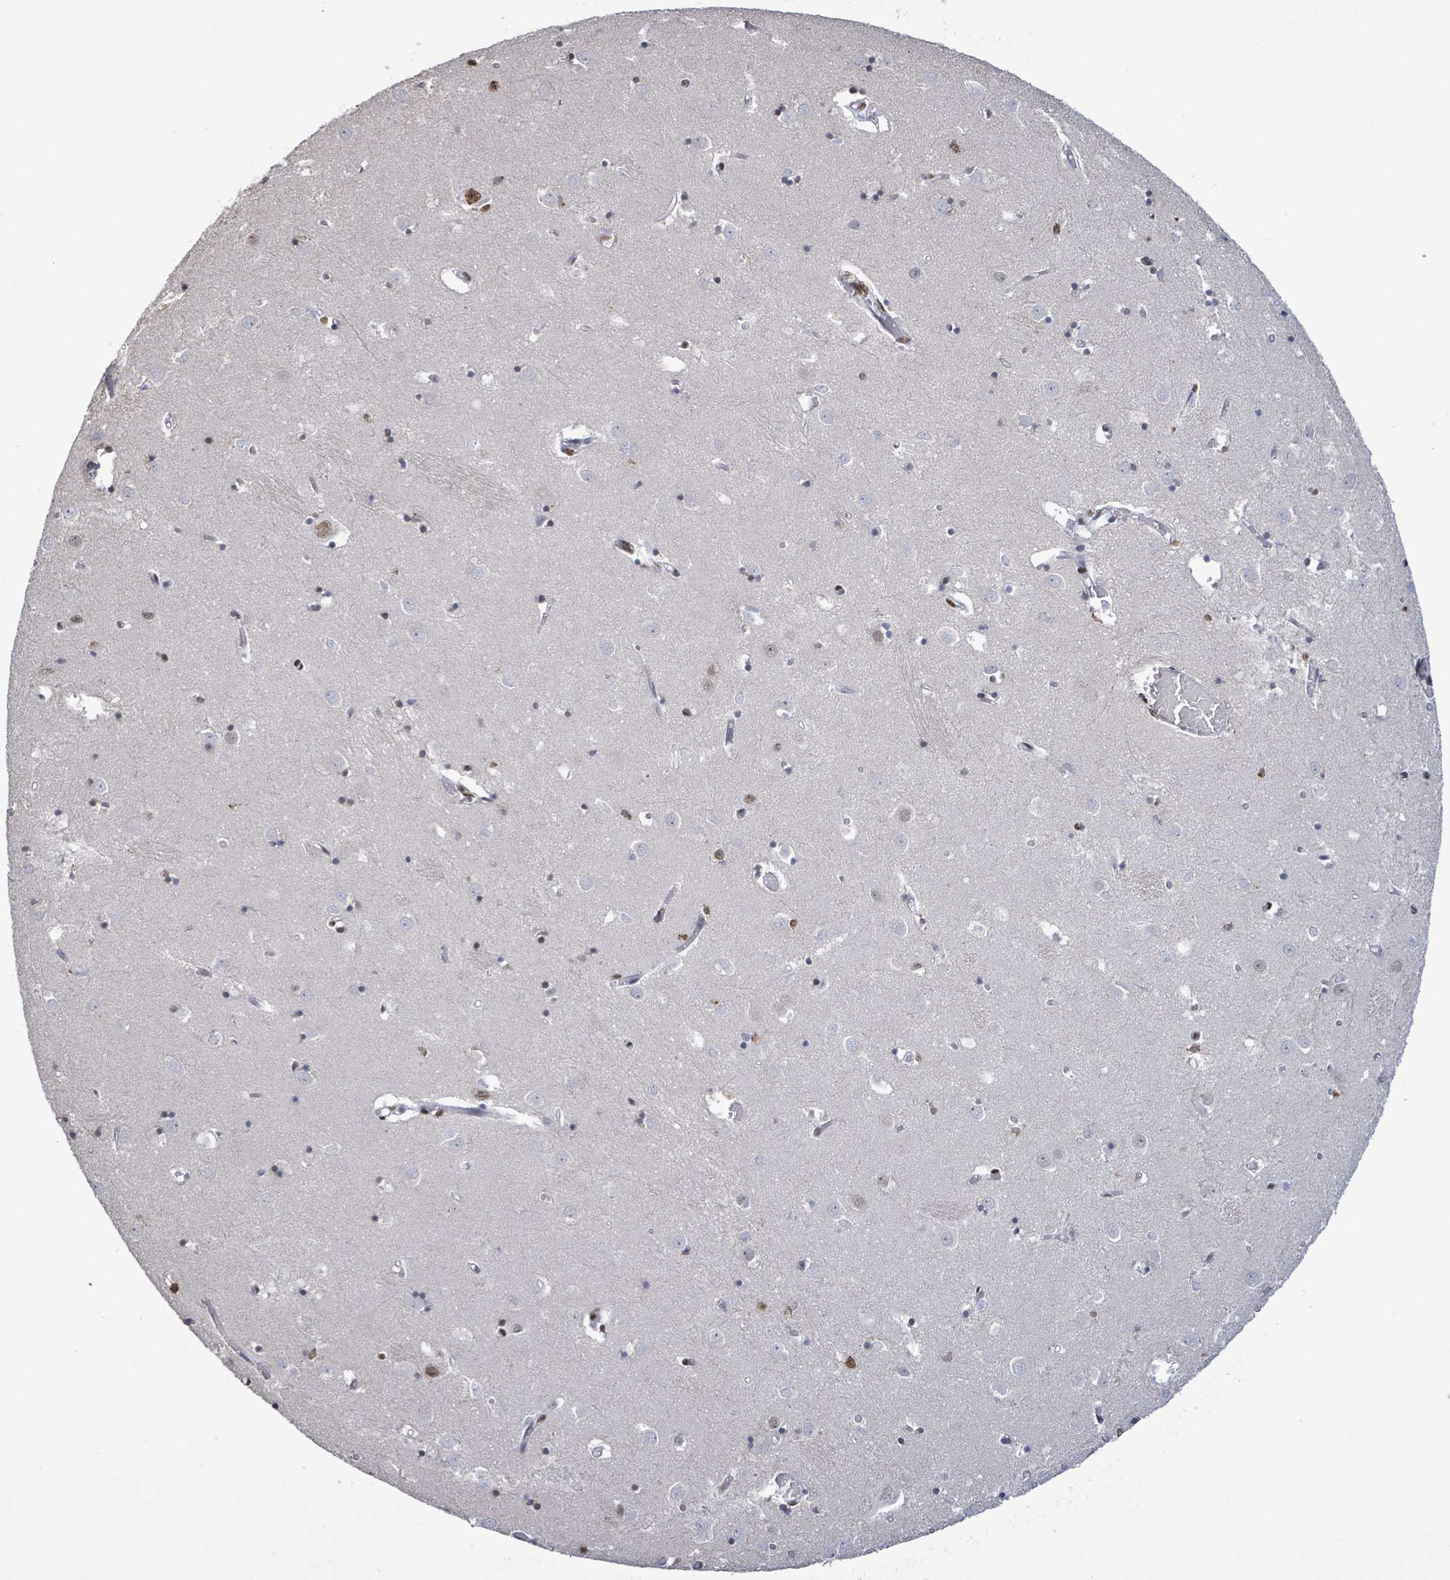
{"staining": {"intensity": "strong", "quantity": "<25%", "location": "nuclear"}, "tissue": "caudate", "cell_type": "Glial cells", "image_type": "normal", "snomed": [{"axis": "morphology", "description": "Normal tissue, NOS"}, {"axis": "topography", "description": "Lateral ventricle wall"}], "caption": "There is medium levels of strong nuclear expression in glial cells of unremarkable caudate, as demonstrated by immunohistochemical staining (brown color).", "gene": "SAMD14", "patient": {"sex": "male", "age": 70}}